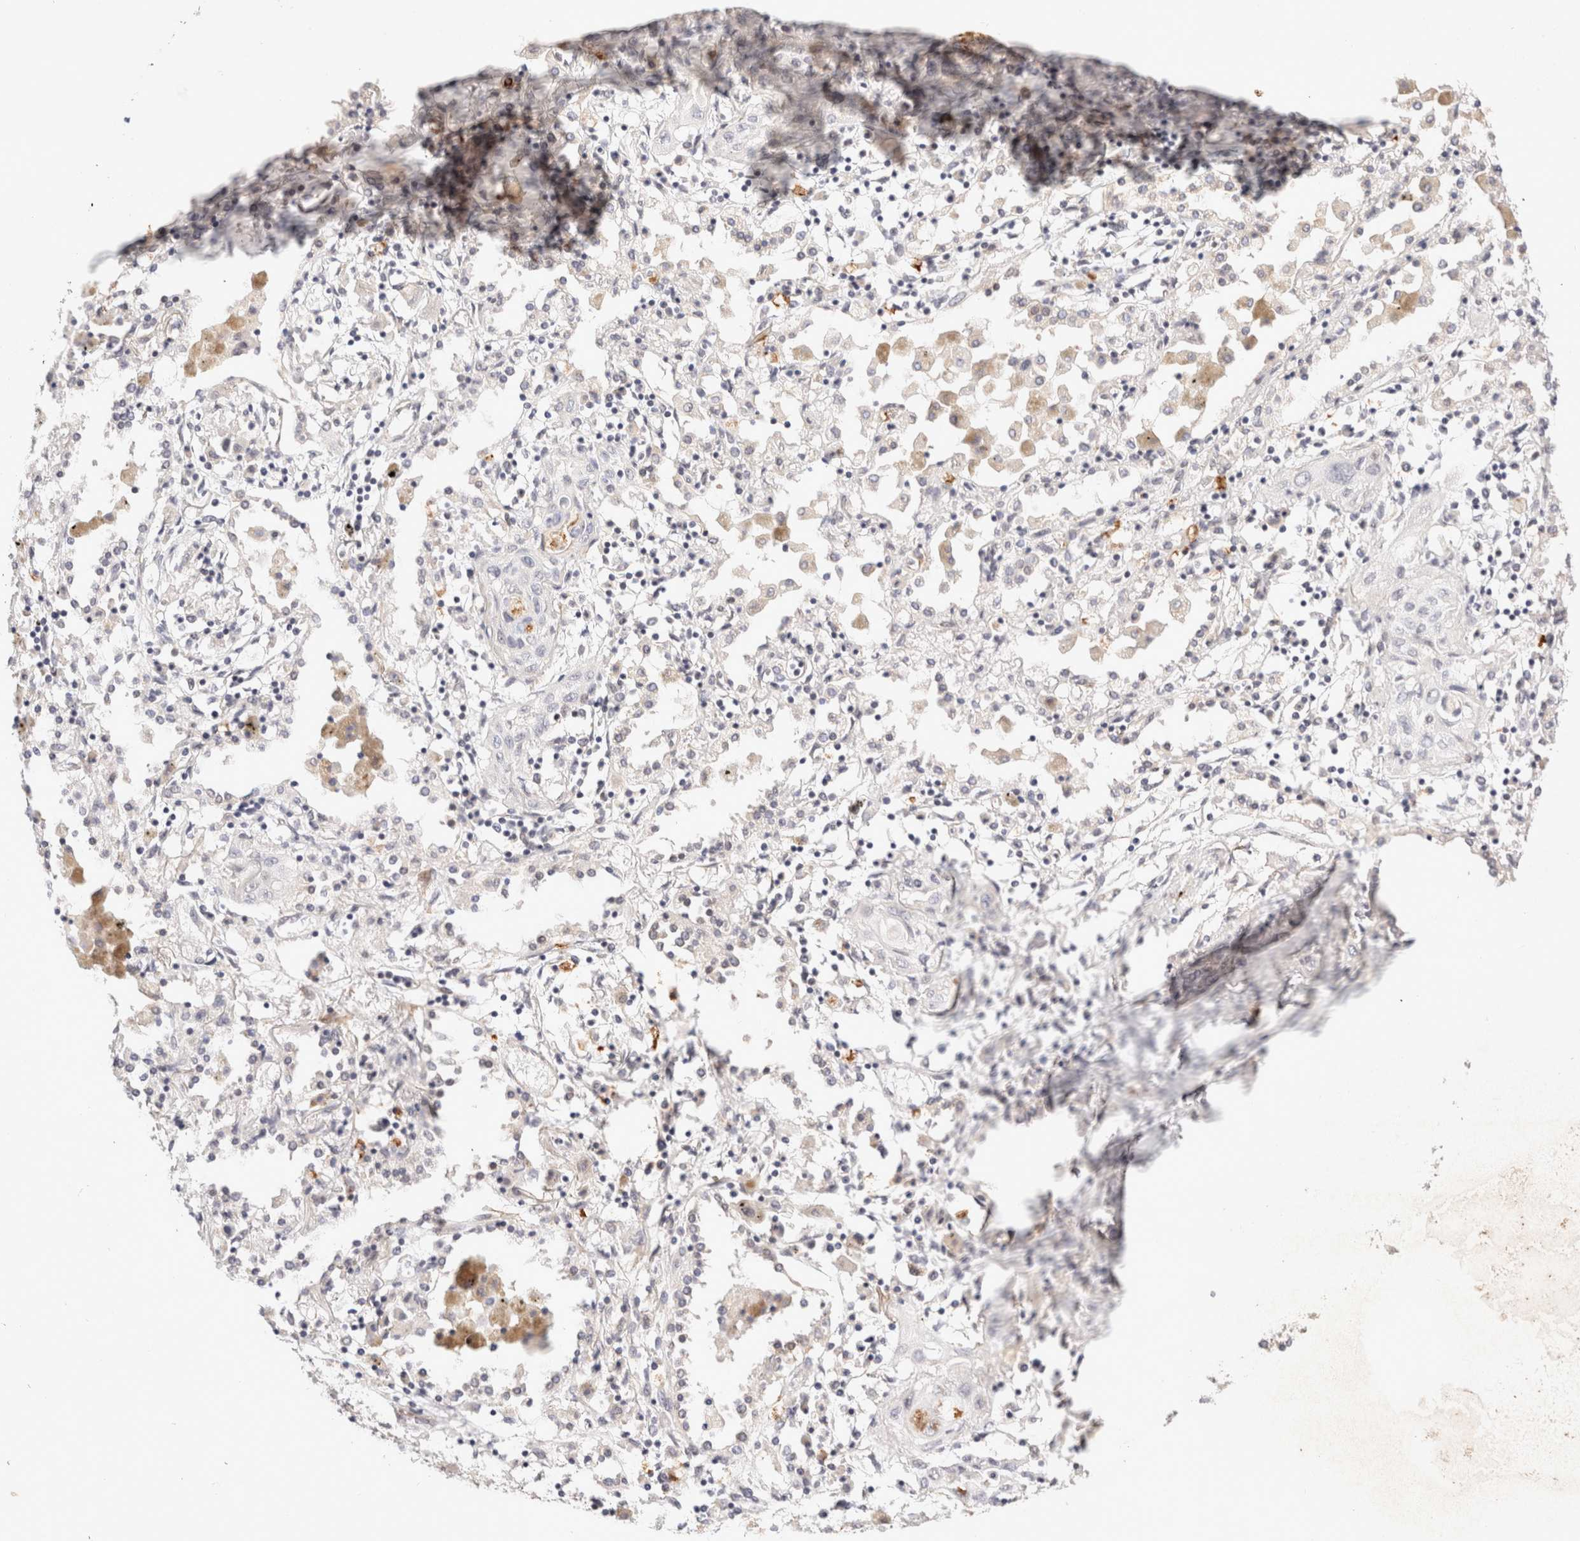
{"staining": {"intensity": "negative", "quantity": "none", "location": "none"}, "tissue": "lung cancer", "cell_type": "Tumor cells", "image_type": "cancer", "snomed": [{"axis": "morphology", "description": "Squamous cell carcinoma, NOS"}, {"axis": "topography", "description": "Lung"}], "caption": "Tumor cells show no significant protein expression in lung cancer.", "gene": "BRPF3", "patient": {"sex": "female", "age": 47}}